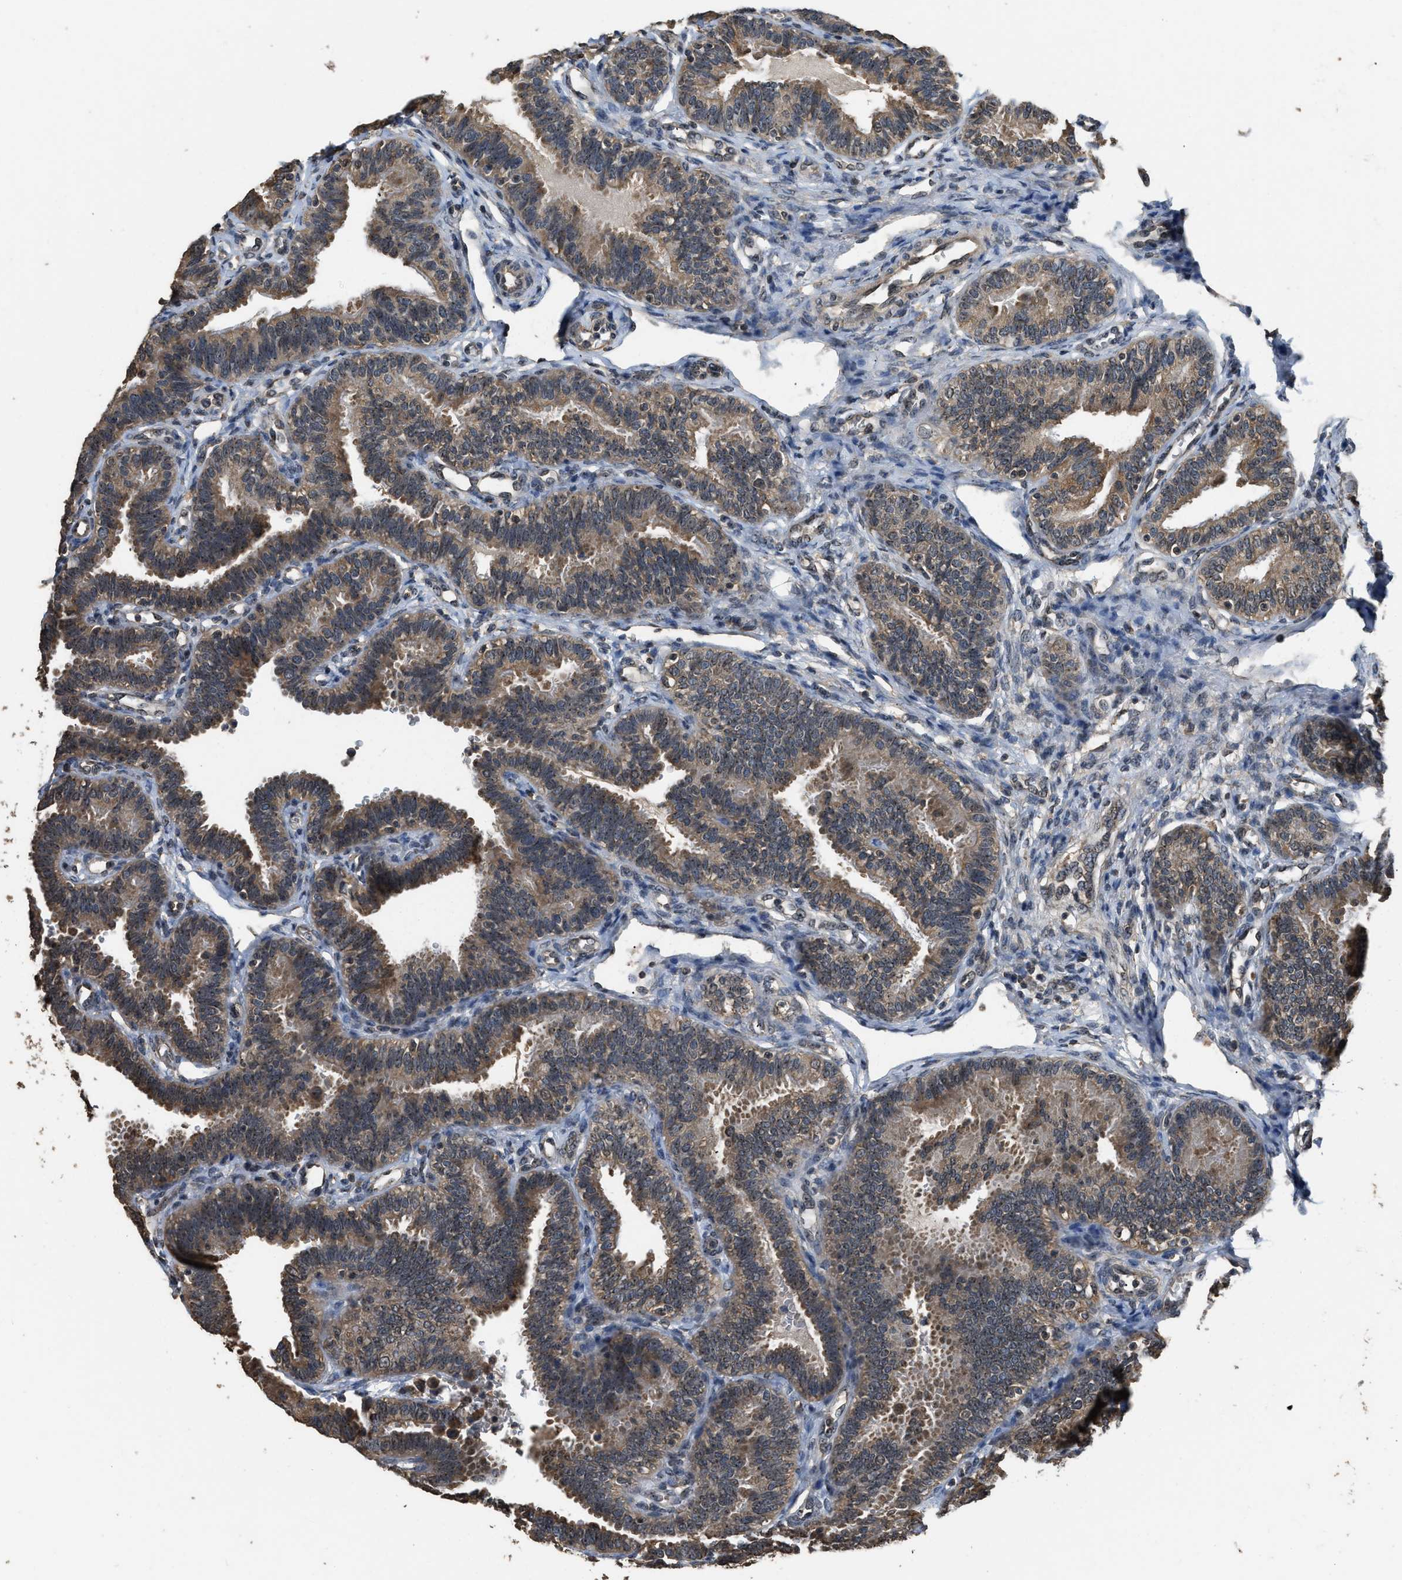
{"staining": {"intensity": "moderate", "quantity": ">75%", "location": "cytoplasmic/membranous,nuclear"}, "tissue": "fallopian tube", "cell_type": "Glandular cells", "image_type": "normal", "snomed": [{"axis": "morphology", "description": "Normal tissue, NOS"}, {"axis": "topography", "description": "Fallopian tube"}, {"axis": "topography", "description": "Placenta"}], "caption": "Protein expression analysis of unremarkable fallopian tube shows moderate cytoplasmic/membranous,nuclear staining in about >75% of glandular cells. (Brightfield microscopy of DAB IHC at high magnification).", "gene": "DENND6B", "patient": {"sex": "female", "age": 34}}